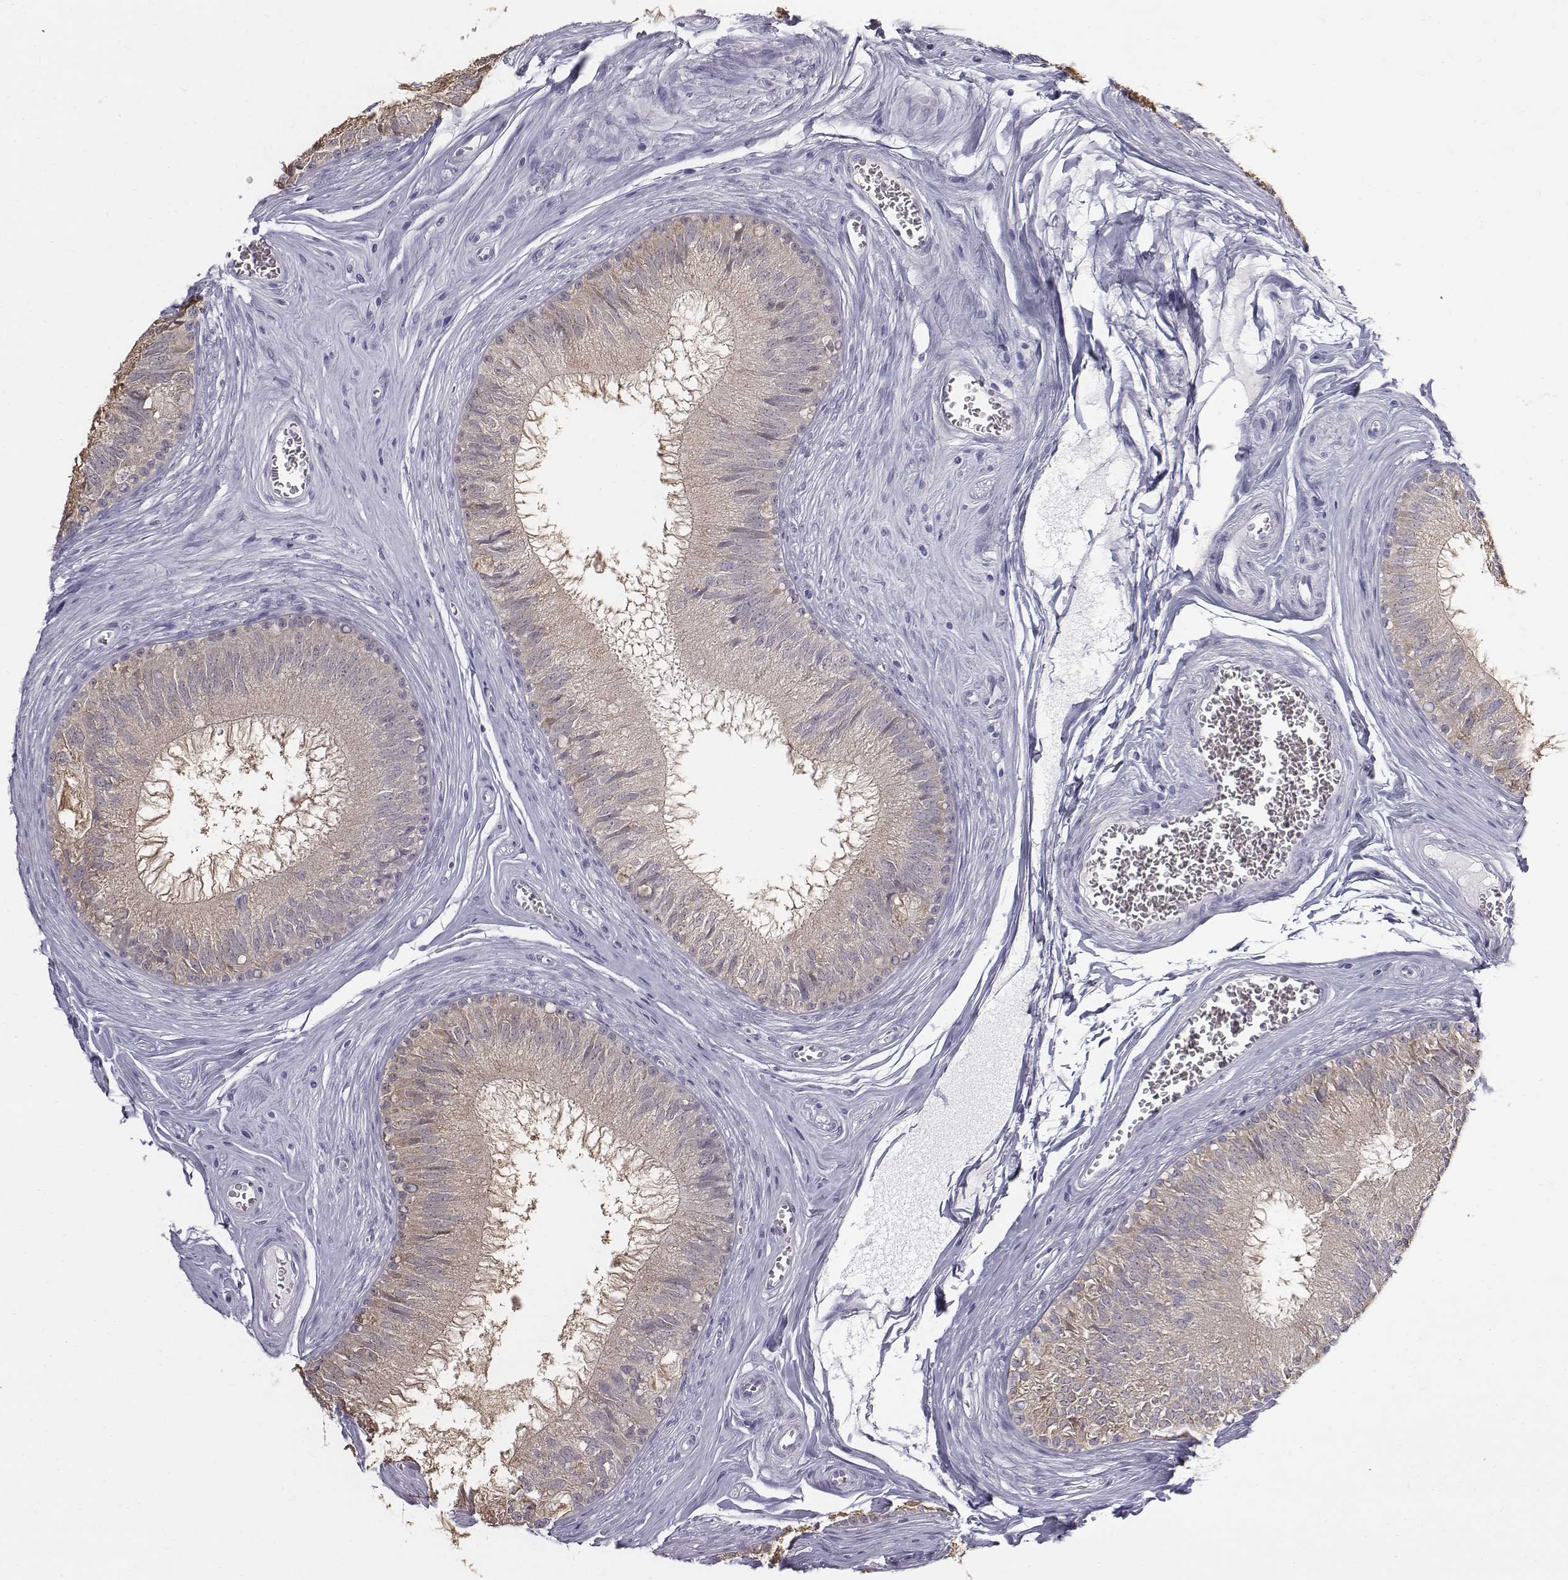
{"staining": {"intensity": "weak", "quantity": ">75%", "location": "cytoplasmic/membranous"}, "tissue": "epididymis", "cell_type": "Glandular cells", "image_type": "normal", "snomed": [{"axis": "morphology", "description": "Normal tissue, NOS"}, {"axis": "topography", "description": "Epididymis"}], "caption": "Weak cytoplasmic/membranous positivity for a protein is appreciated in about >75% of glandular cells of benign epididymis using immunohistochemistry (IHC).", "gene": "C6orf58", "patient": {"sex": "male", "age": 37}}